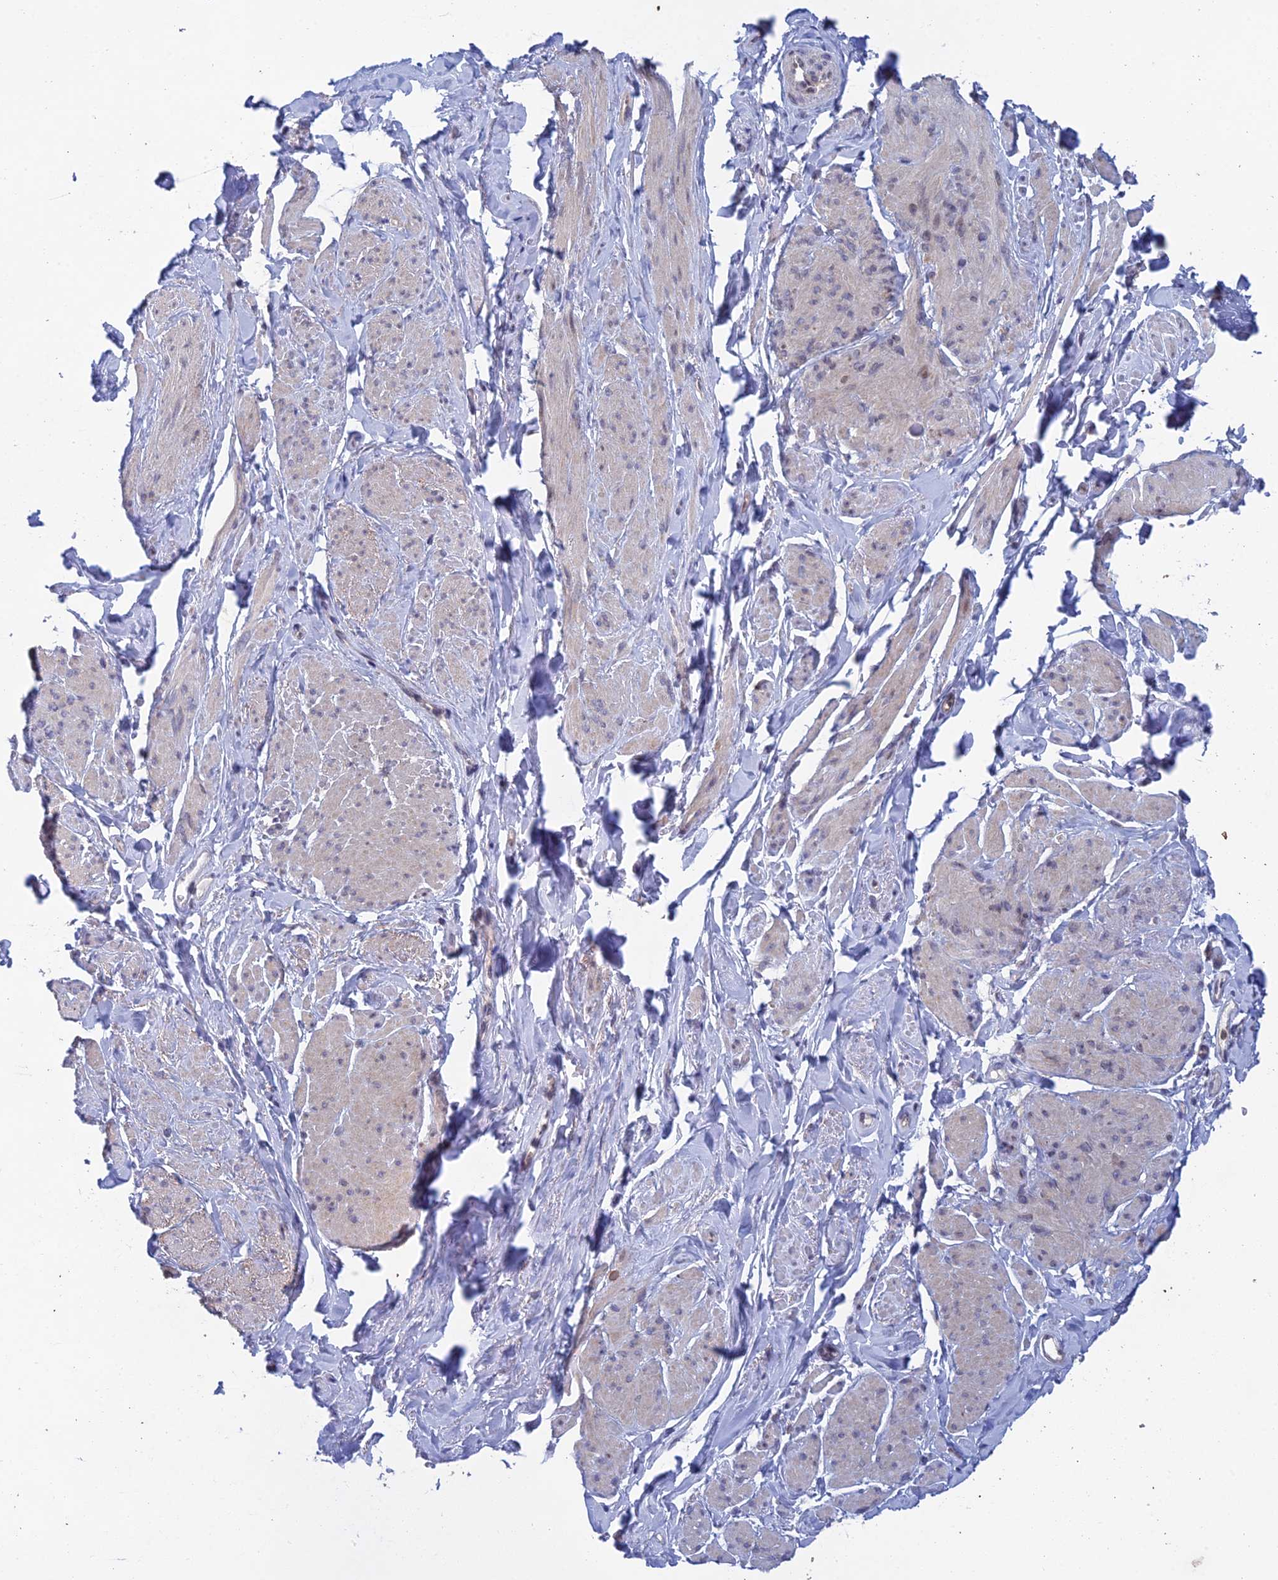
{"staining": {"intensity": "weak", "quantity": "<25%", "location": "cytoplasmic/membranous"}, "tissue": "smooth muscle", "cell_type": "Smooth muscle cells", "image_type": "normal", "snomed": [{"axis": "morphology", "description": "Normal tissue, NOS"}, {"axis": "topography", "description": "Smooth muscle"}, {"axis": "topography", "description": "Peripheral nerve tissue"}], "caption": "This photomicrograph is of benign smooth muscle stained with IHC to label a protein in brown with the nuclei are counter-stained blue. There is no expression in smooth muscle cells. (Stains: DAB IHC with hematoxylin counter stain, Microscopy: brightfield microscopy at high magnification).", "gene": "SRA1", "patient": {"sex": "male", "age": 69}}